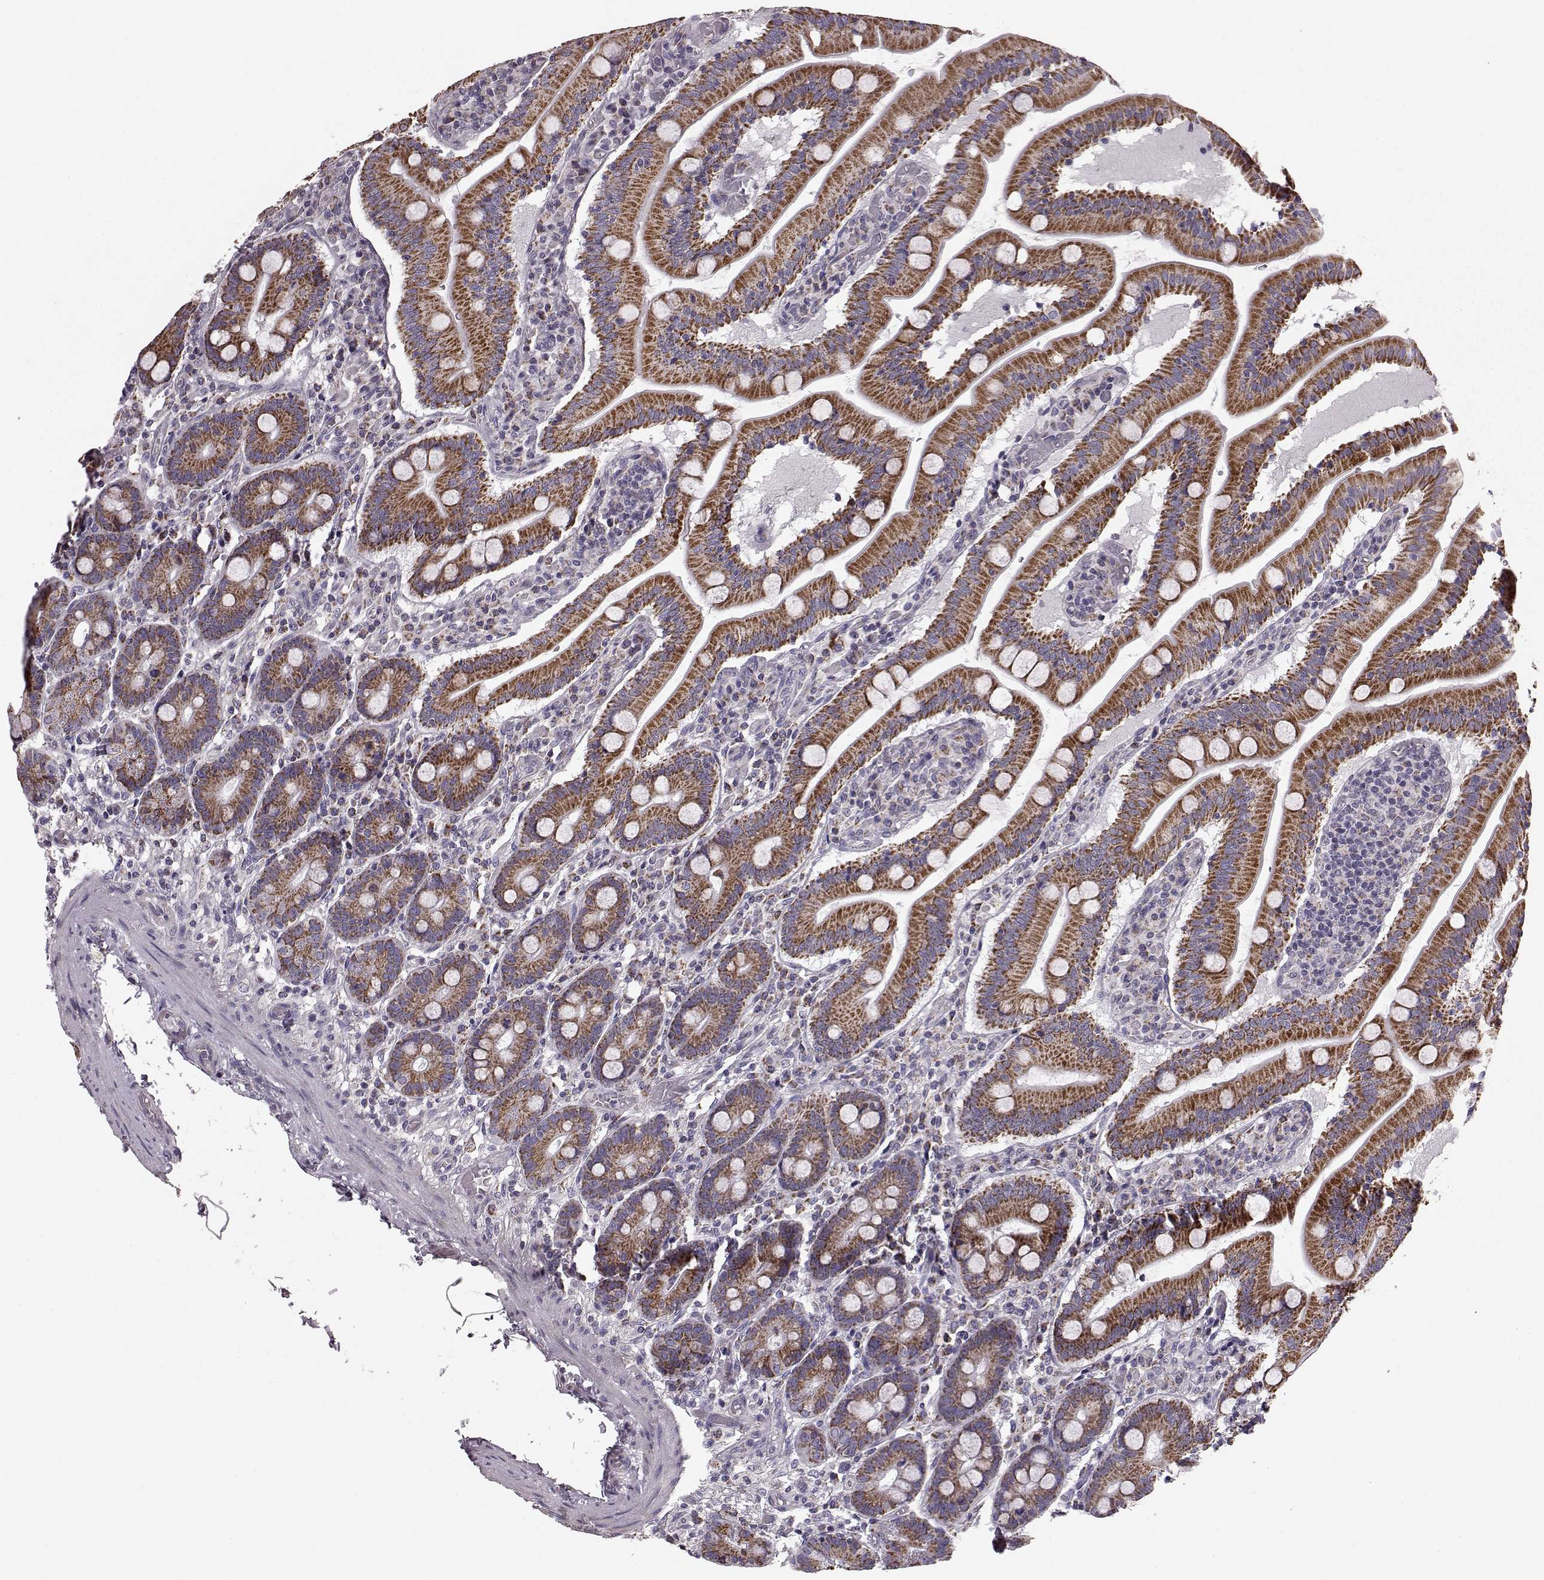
{"staining": {"intensity": "moderate", "quantity": ">75%", "location": "cytoplasmic/membranous"}, "tissue": "small intestine", "cell_type": "Glandular cells", "image_type": "normal", "snomed": [{"axis": "morphology", "description": "Normal tissue, NOS"}, {"axis": "topography", "description": "Small intestine"}], "caption": "Protein staining shows moderate cytoplasmic/membranous expression in about >75% of glandular cells in normal small intestine.", "gene": "FAM8A1", "patient": {"sex": "male", "age": 37}}